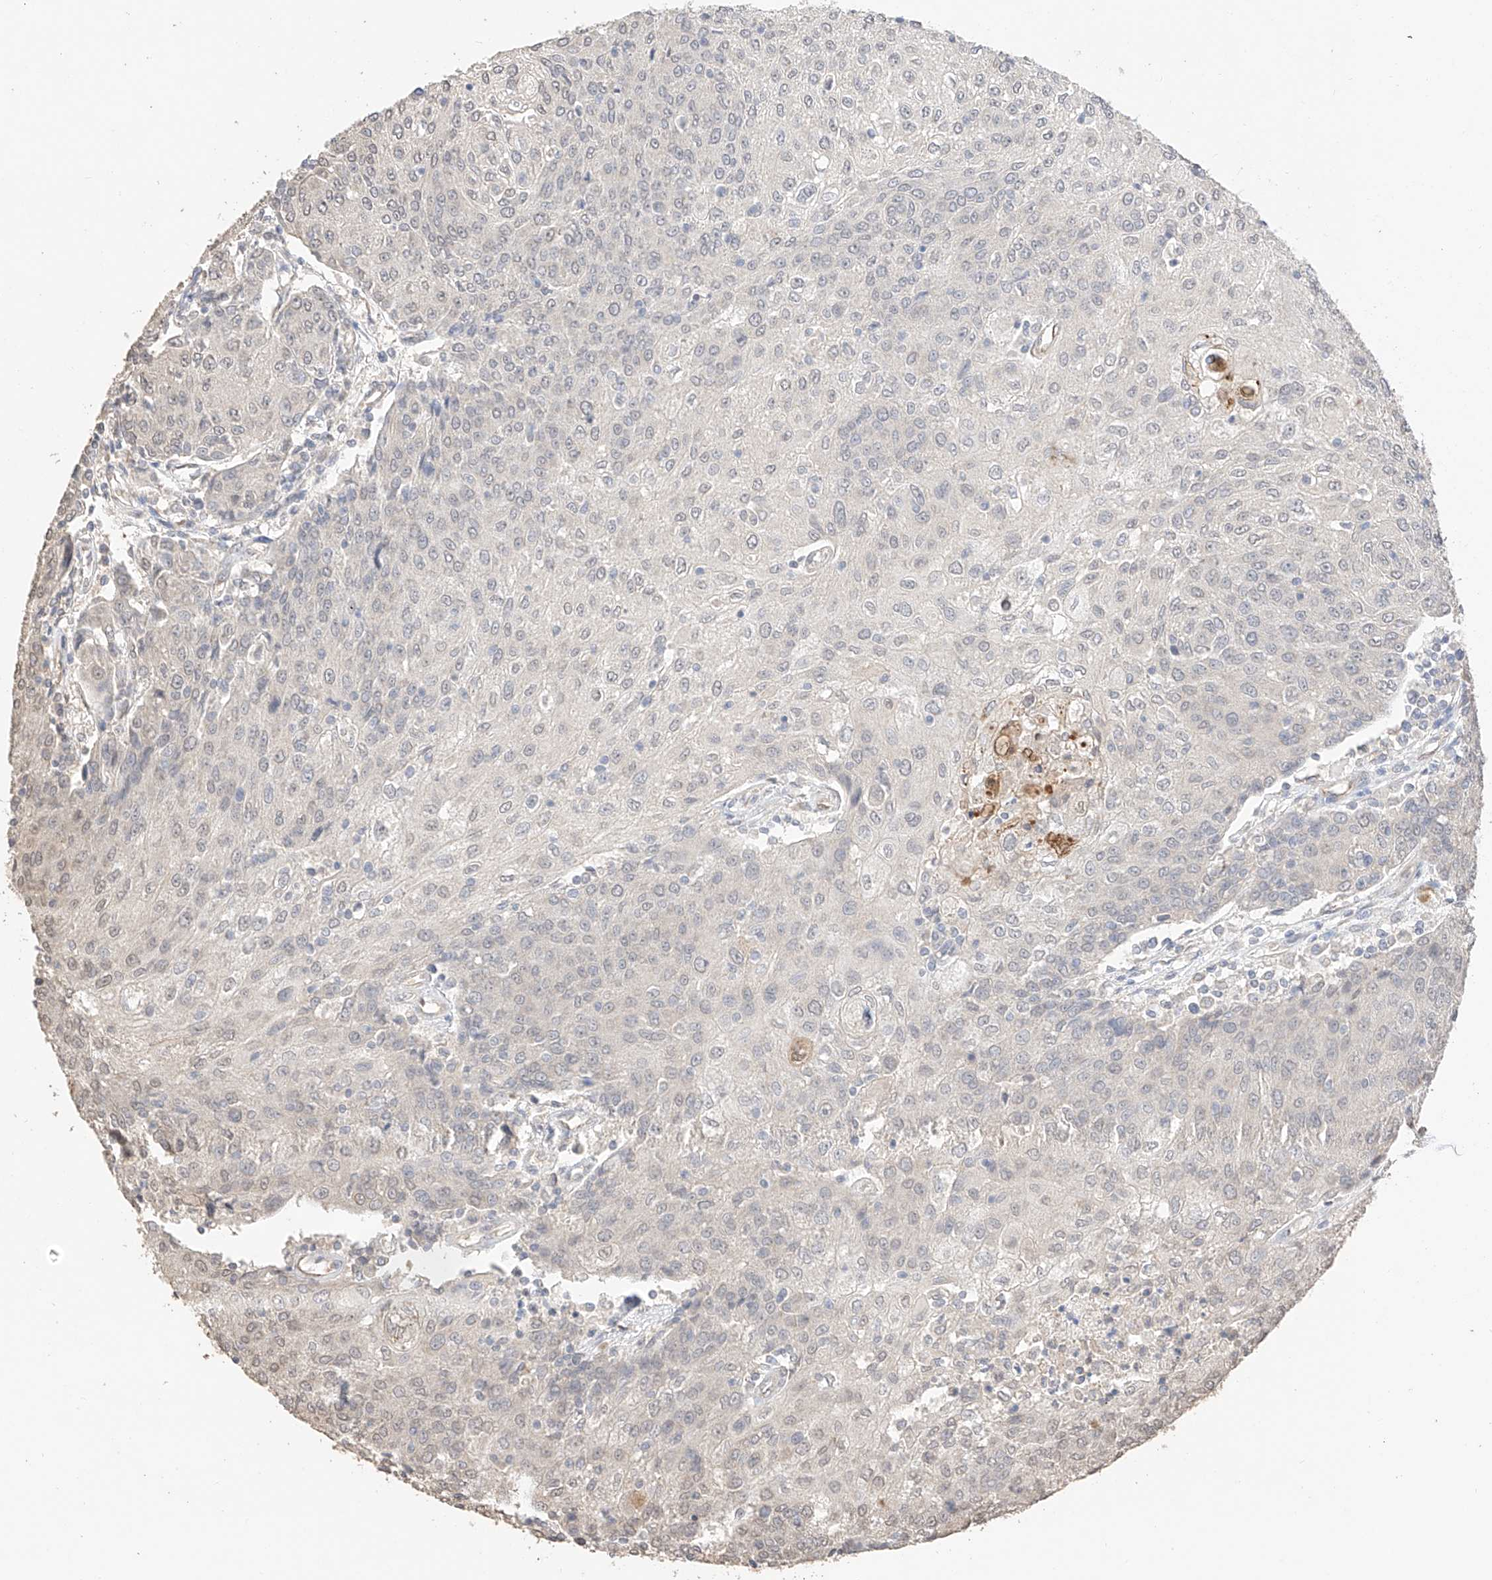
{"staining": {"intensity": "weak", "quantity": "<25%", "location": "nuclear"}, "tissue": "urothelial cancer", "cell_type": "Tumor cells", "image_type": "cancer", "snomed": [{"axis": "morphology", "description": "Urothelial carcinoma, High grade"}, {"axis": "topography", "description": "Urinary bladder"}], "caption": "Urothelial cancer was stained to show a protein in brown. There is no significant staining in tumor cells.", "gene": "IL22RA2", "patient": {"sex": "female", "age": 85}}